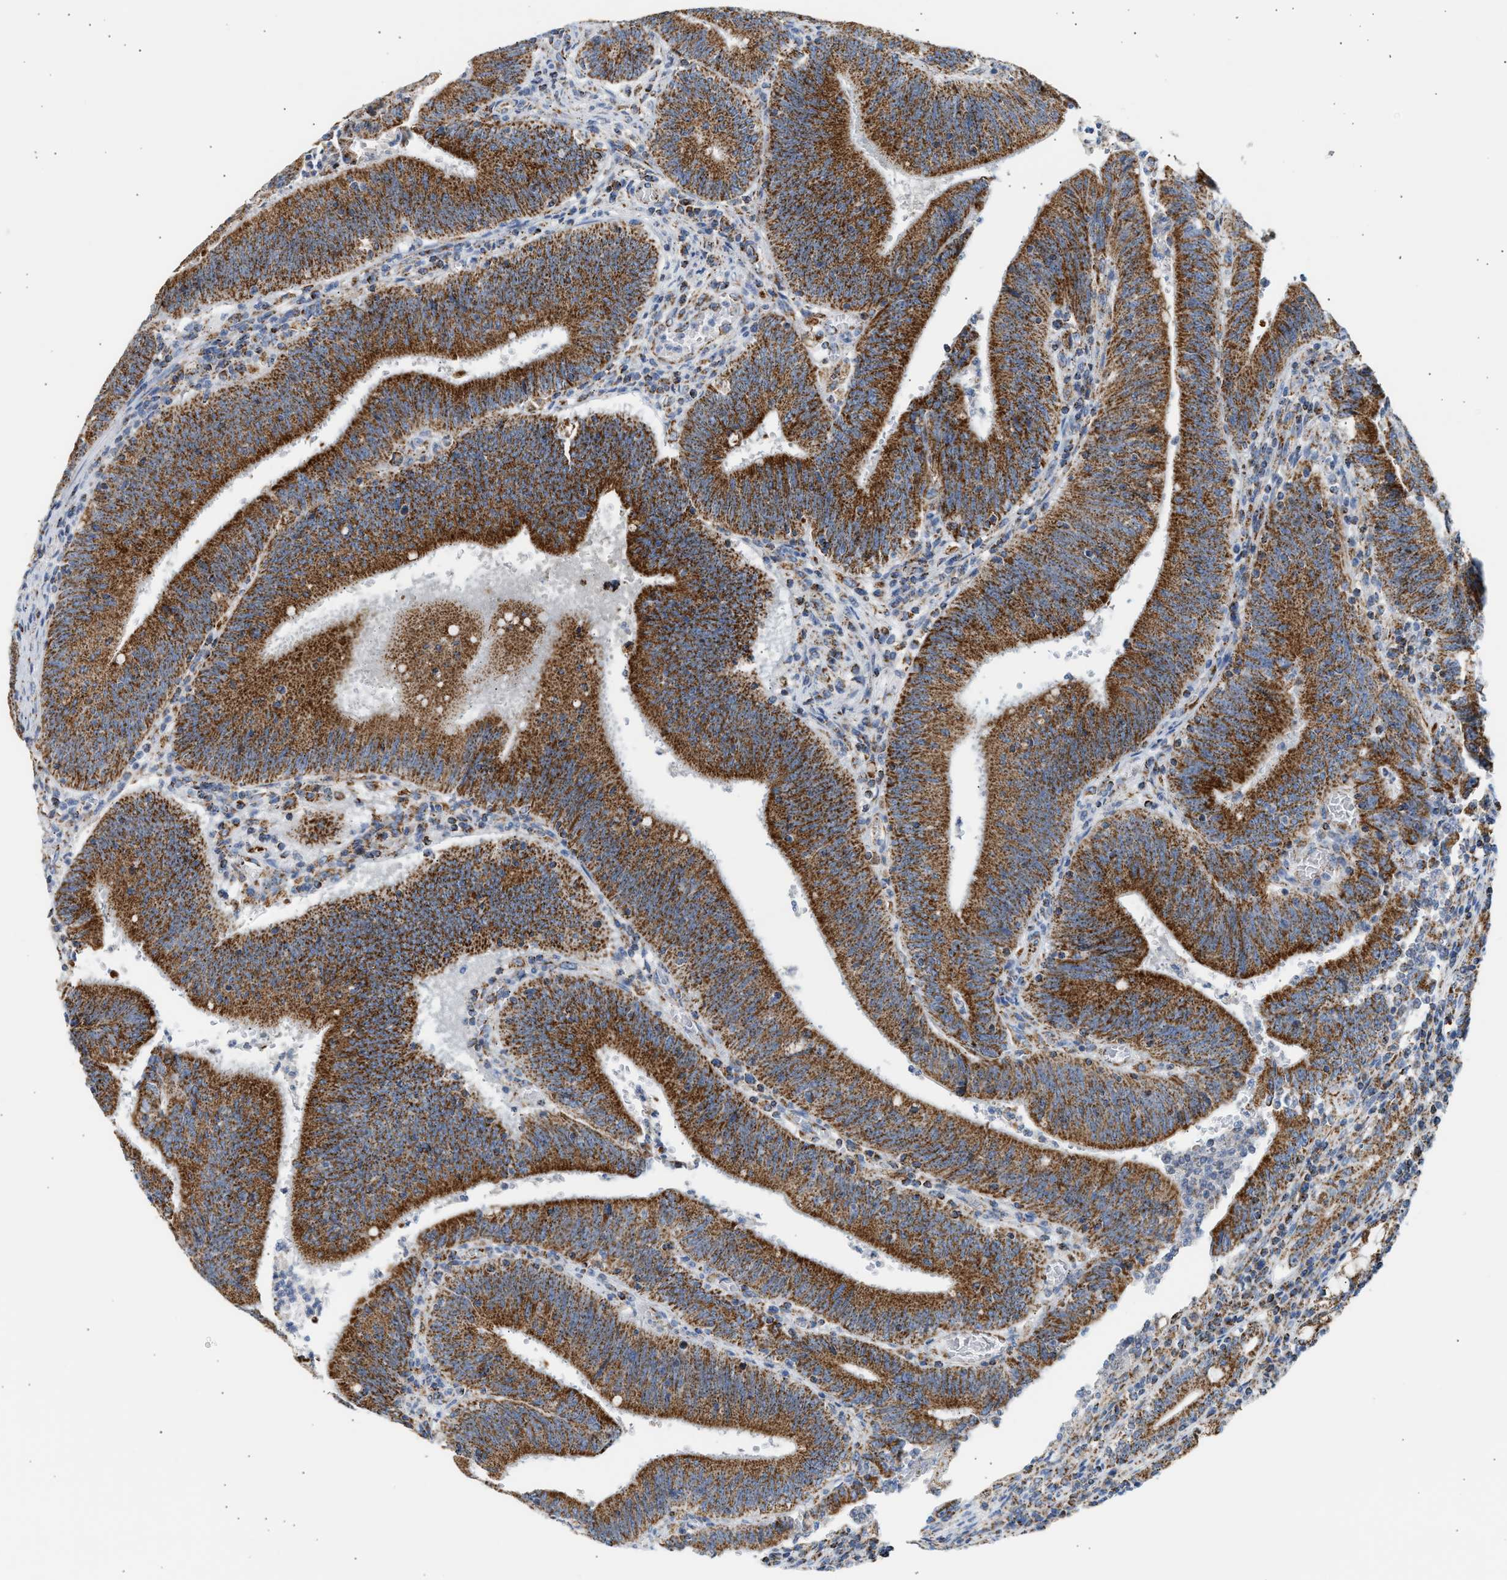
{"staining": {"intensity": "strong", "quantity": ">75%", "location": "cytoplasmic/membranous"}, "tissue": "colorectal cancer", "cell_type": "Tumor cells", "image_type": "cancer", "snomed": [{"axis": "morphology", "description": "Normal tissue, NOS"}, {"axis": "morphology", "description": "Adenocarcinoma, NOS"}, {"axis": "topography", "description": "Rectum"}], "caption": "Immunohistochemistry of colorectal cancer demonstrates high levels of strong cytoplasmic/membranous staining in about >75% of tumor cells.", "gene": "OGDH", "patient": {"sex": "female", "age": 66}}